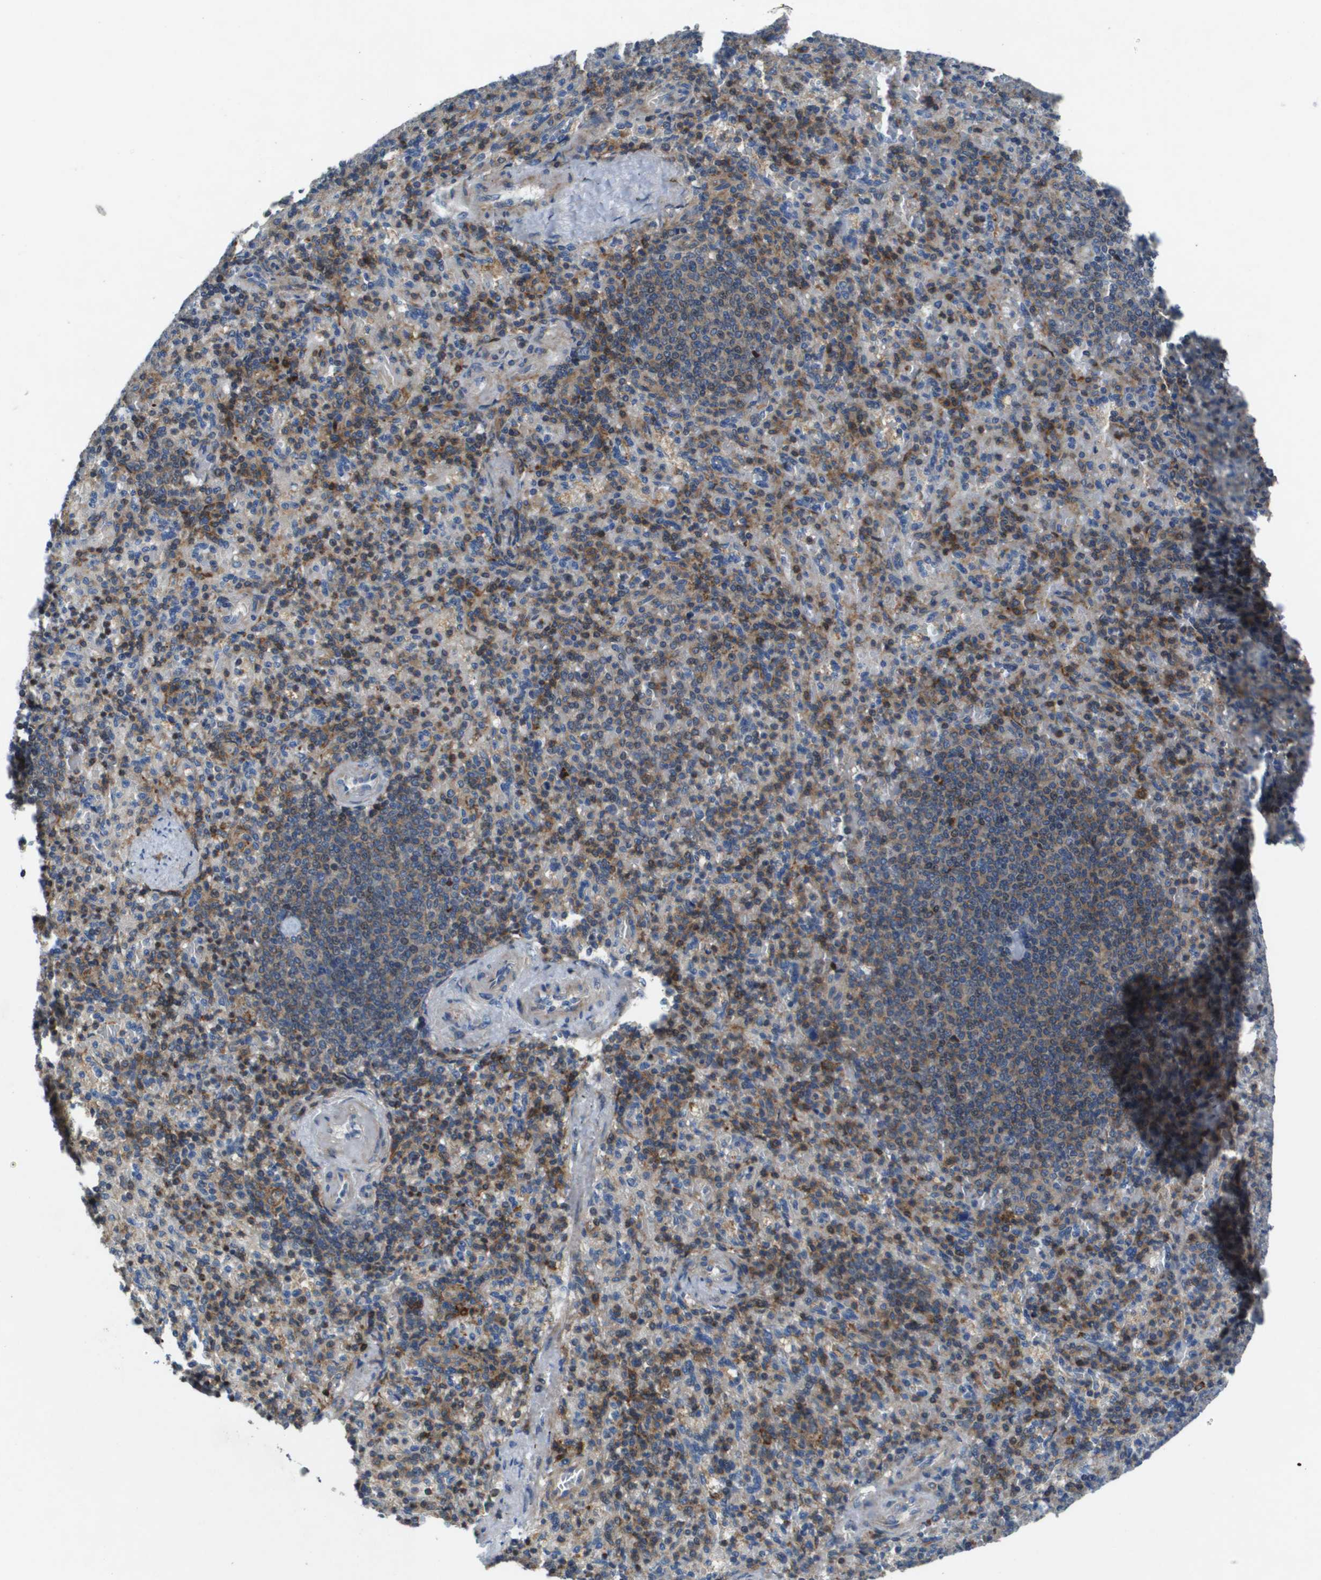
{"staining": {"intensity": "moderate", "quantity": "25%-75%", "location": "cytoplasmic/membranous"}, "tissue": "spleen", "cell_type": "Cells in red pulp", "image_type": "normal", "snomed": [{"axis": "morphology", "description": "Normal tissue, NOS"}, {"axis": "topography", "description": "Spleen"}], "caption": "Protein analysis of unremarkable spleen demonstrates moderate cytoplasmic/membranous expression in approximately 25%-75% of cells in red pulp.", "gene": "SCN4B", "patient": {"sex": "female", "age": 74}}